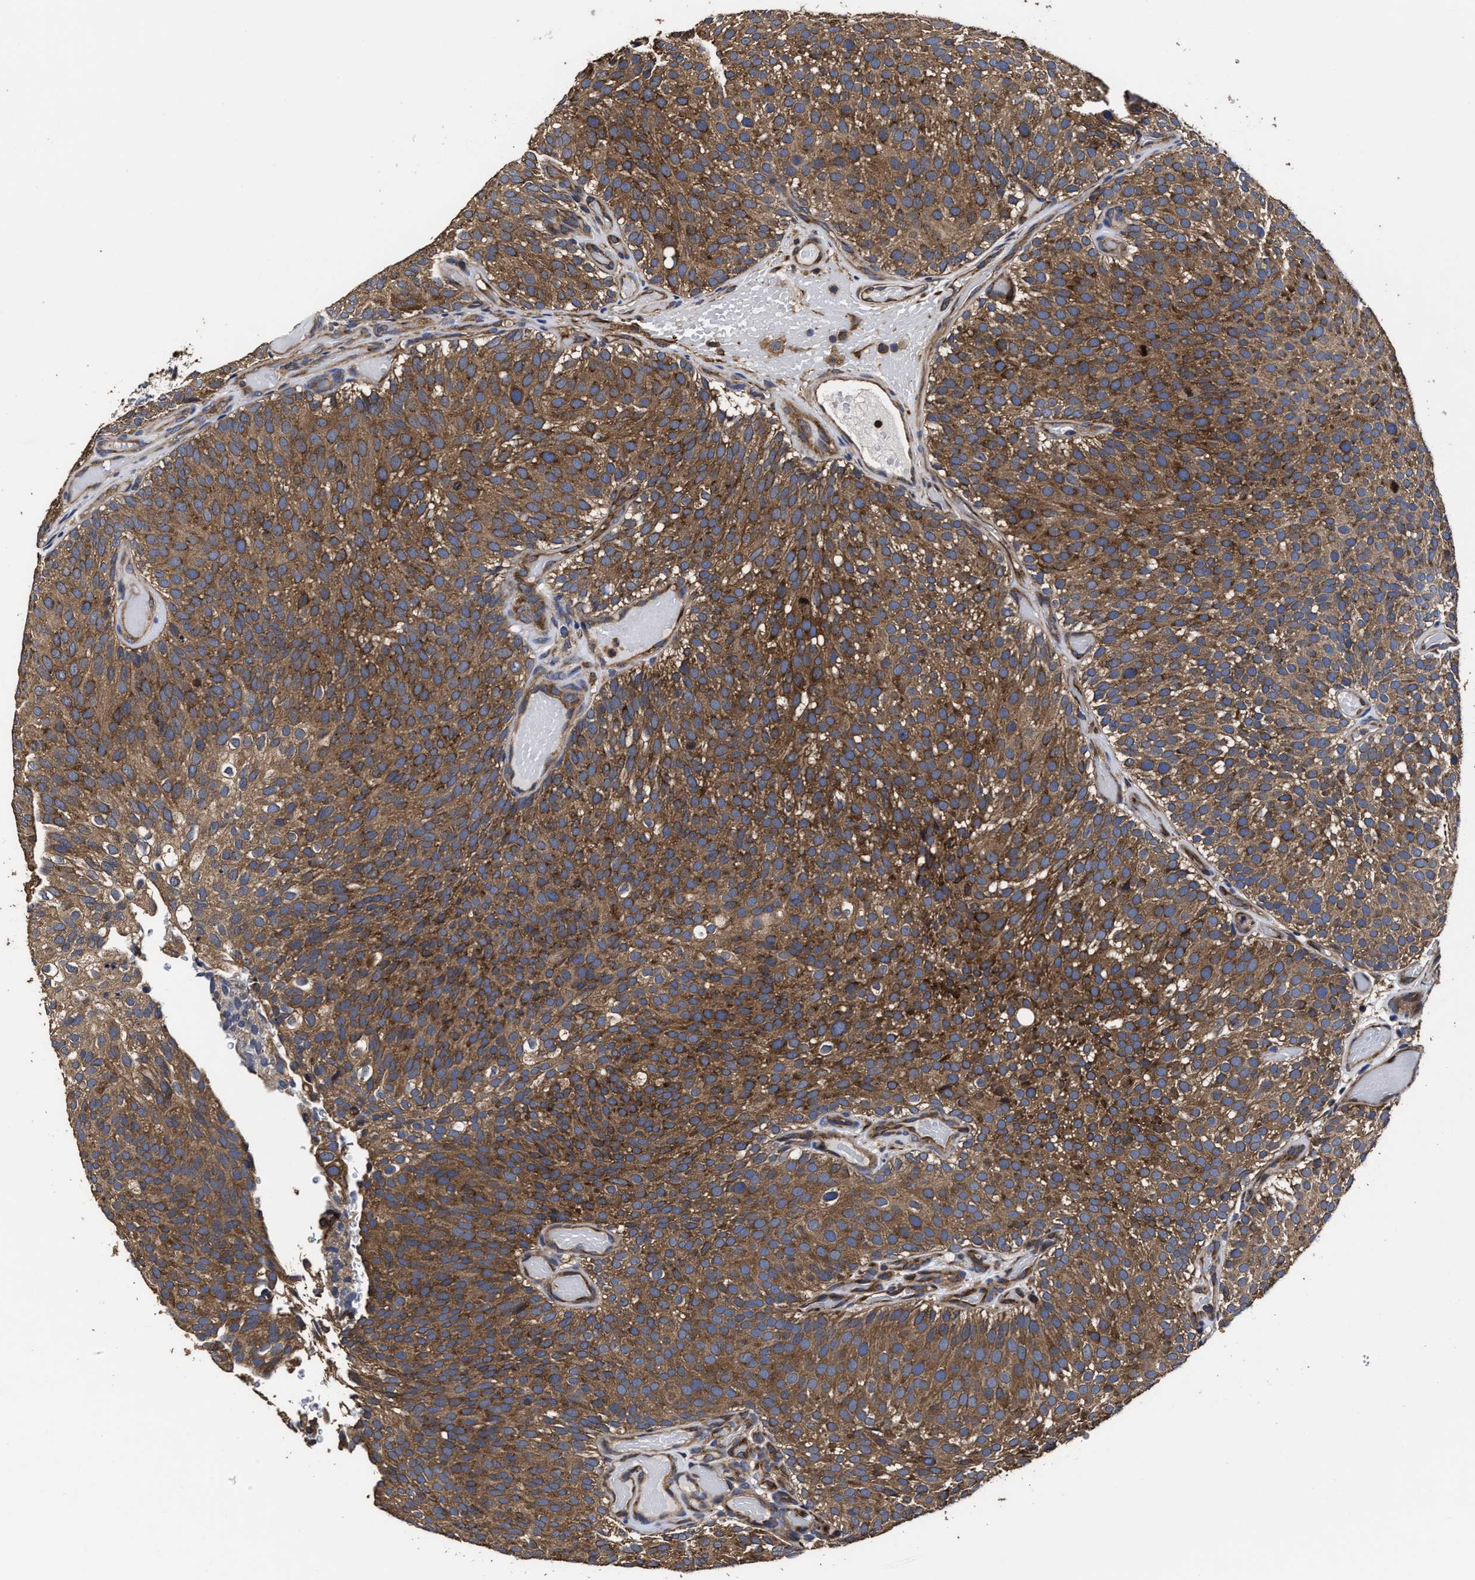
{"staining": {"intensity": "moderate", "quantity": ">75%", "location": "cytoplasmic/membranous"}, "tissue": "urothelial cancer", "cell_type": "Tumor cells", "image_type": "cancer", "snomed": [{"axis": "morphology", "description": "Urothelial carcinoma, Low grade"}, {"axis": "topography", "description": "Urinary bladder"}], "caption": "A histopathology image of urothelial carcinoma (low-grade) stained for a protein reveals moderate cytoplasmic/membranous brown staining in tumor cells.", "gene": "AVEN", "patient": {"sex": "male", "age": 78}}